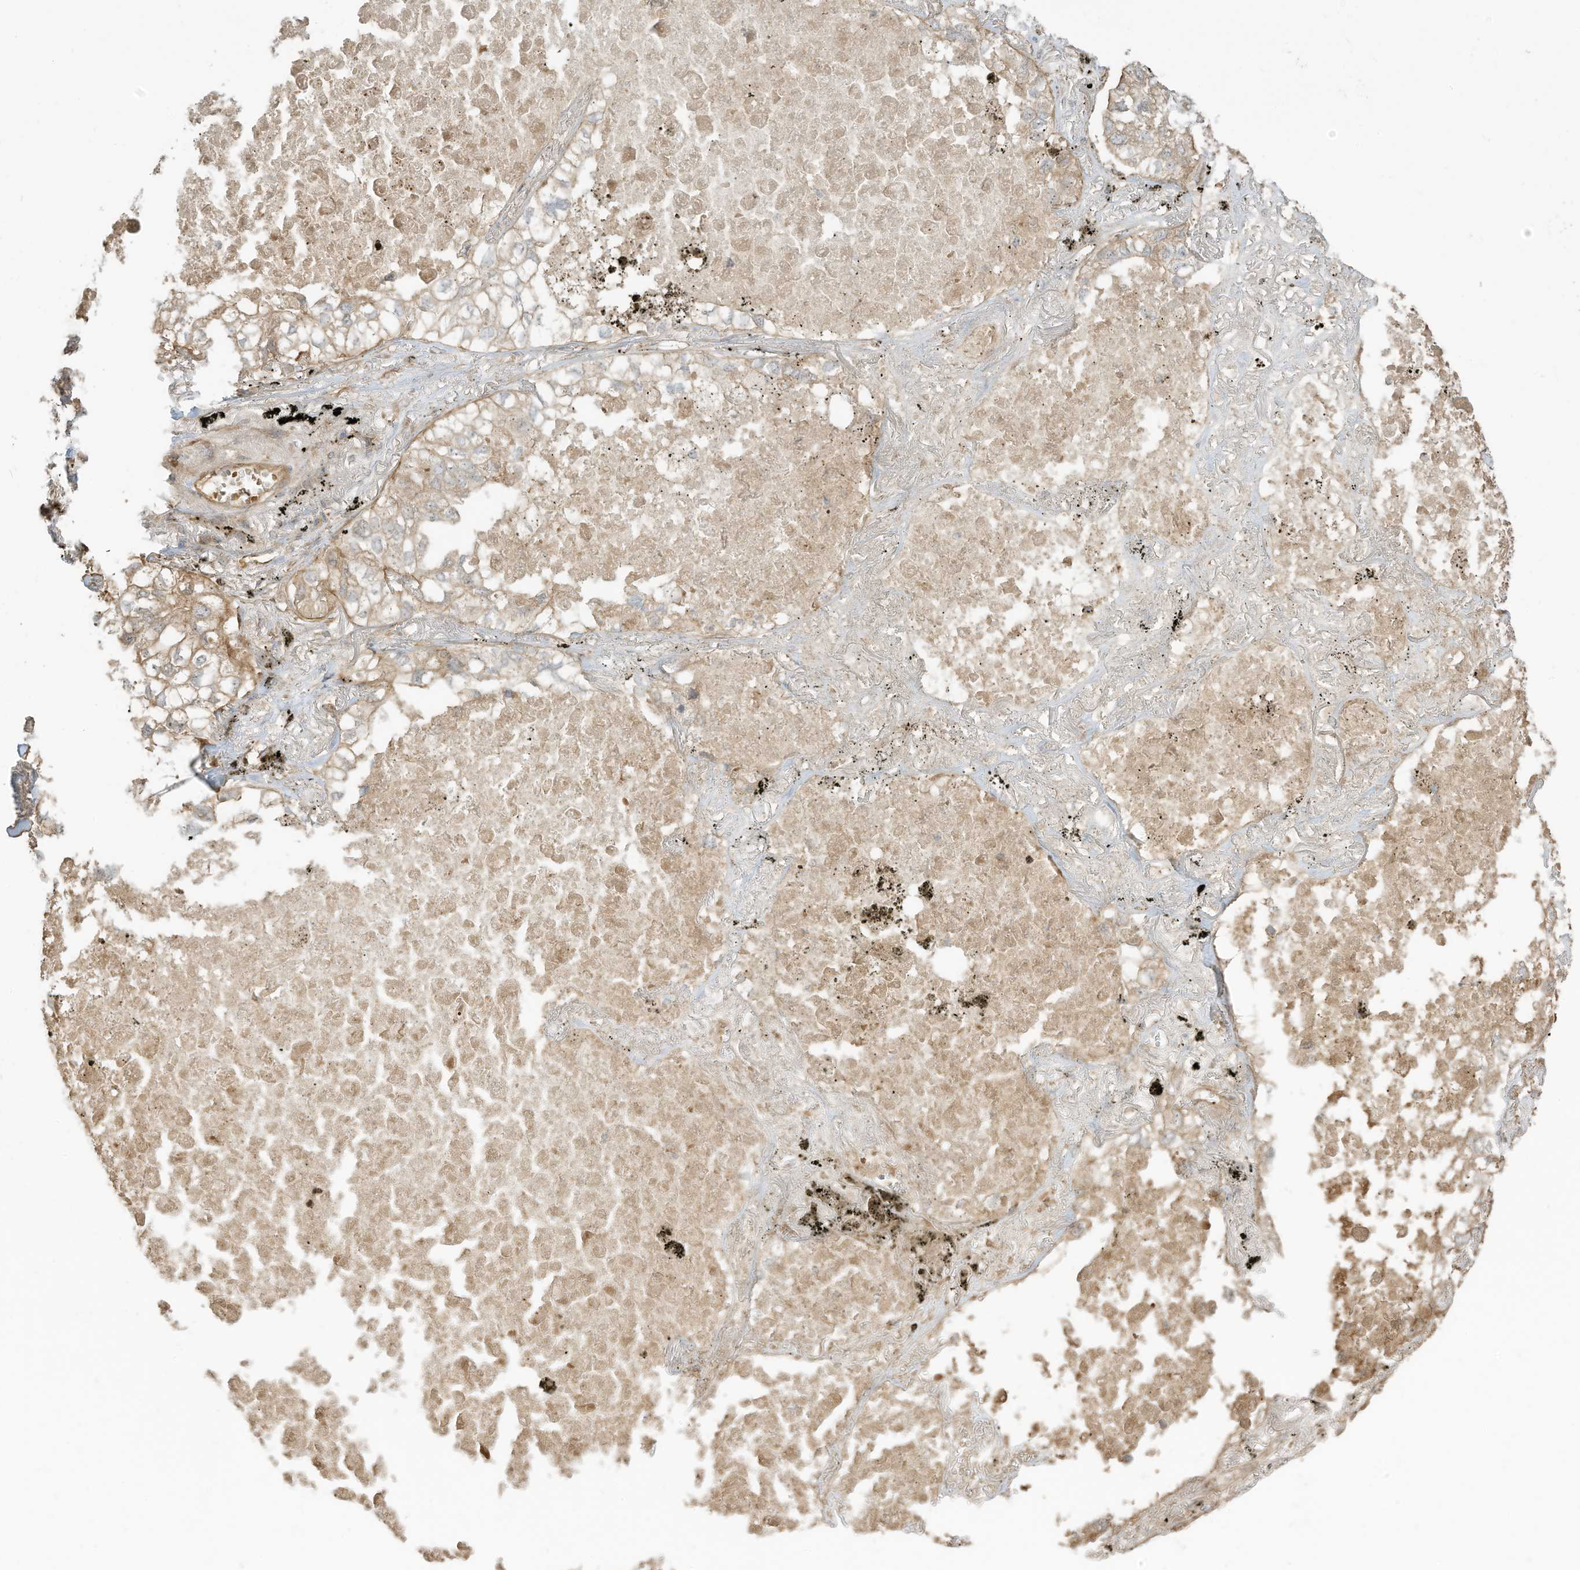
{"staining": {"intensity": "weak", "quantity": "<25%", "location": "cytoplasmic/membranous"}, "tissue": "lung cancer", "cell_type": "Tumor cells", "image_type": "cancer", "snomed": [{"axis": "morphology", "description": "Adenocarcinoma, NOS"}, {"axis": "topography", "description": "Lung"}], "caption": "Human adenocarcinoma (lung) stained for a protein using immunohistochemistry shows no staining in tumor cells.", "gene": "ENTR1", "patient": {"sex": "male", "age": 65}}